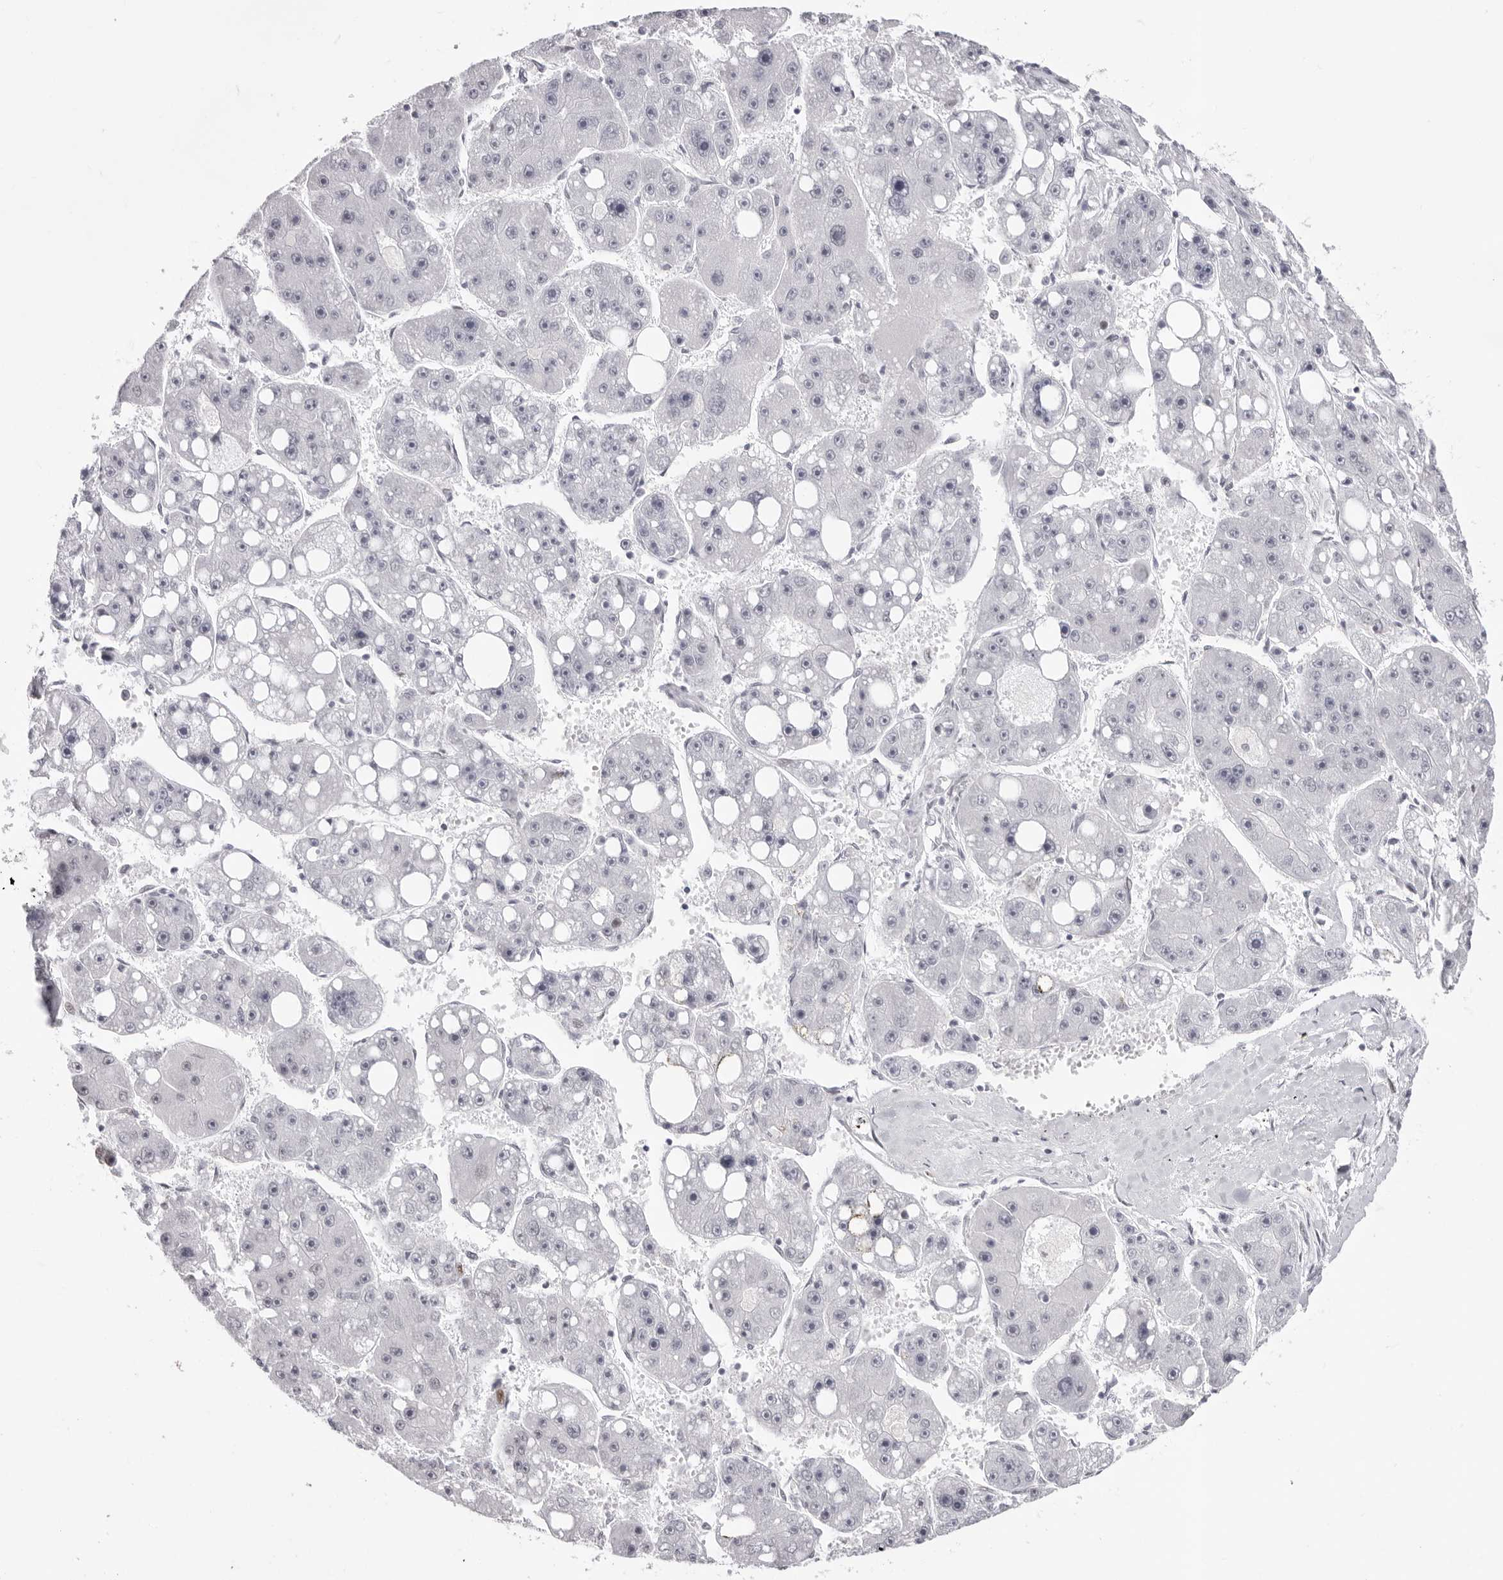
{"staining": {"intensity": "negative", "quantity": "none", "location": "none"}, "tissue": "liver cancer", "cell_type": "Tumor cells", "image_type": "cancer", "snomed": [{"axis": "morphology", "description": "Carcinoma, Hepatocellular, NOS"}, {"axis": "topography", "description": "Liver"}], "caption": "An immunohistochemistry (IHC) histopathology image of liver cancer is shown. There is no staining in tumor cells of liver cancer.", "gene": "NTPCR", "patient": {"sex": "female", "age": 61}}